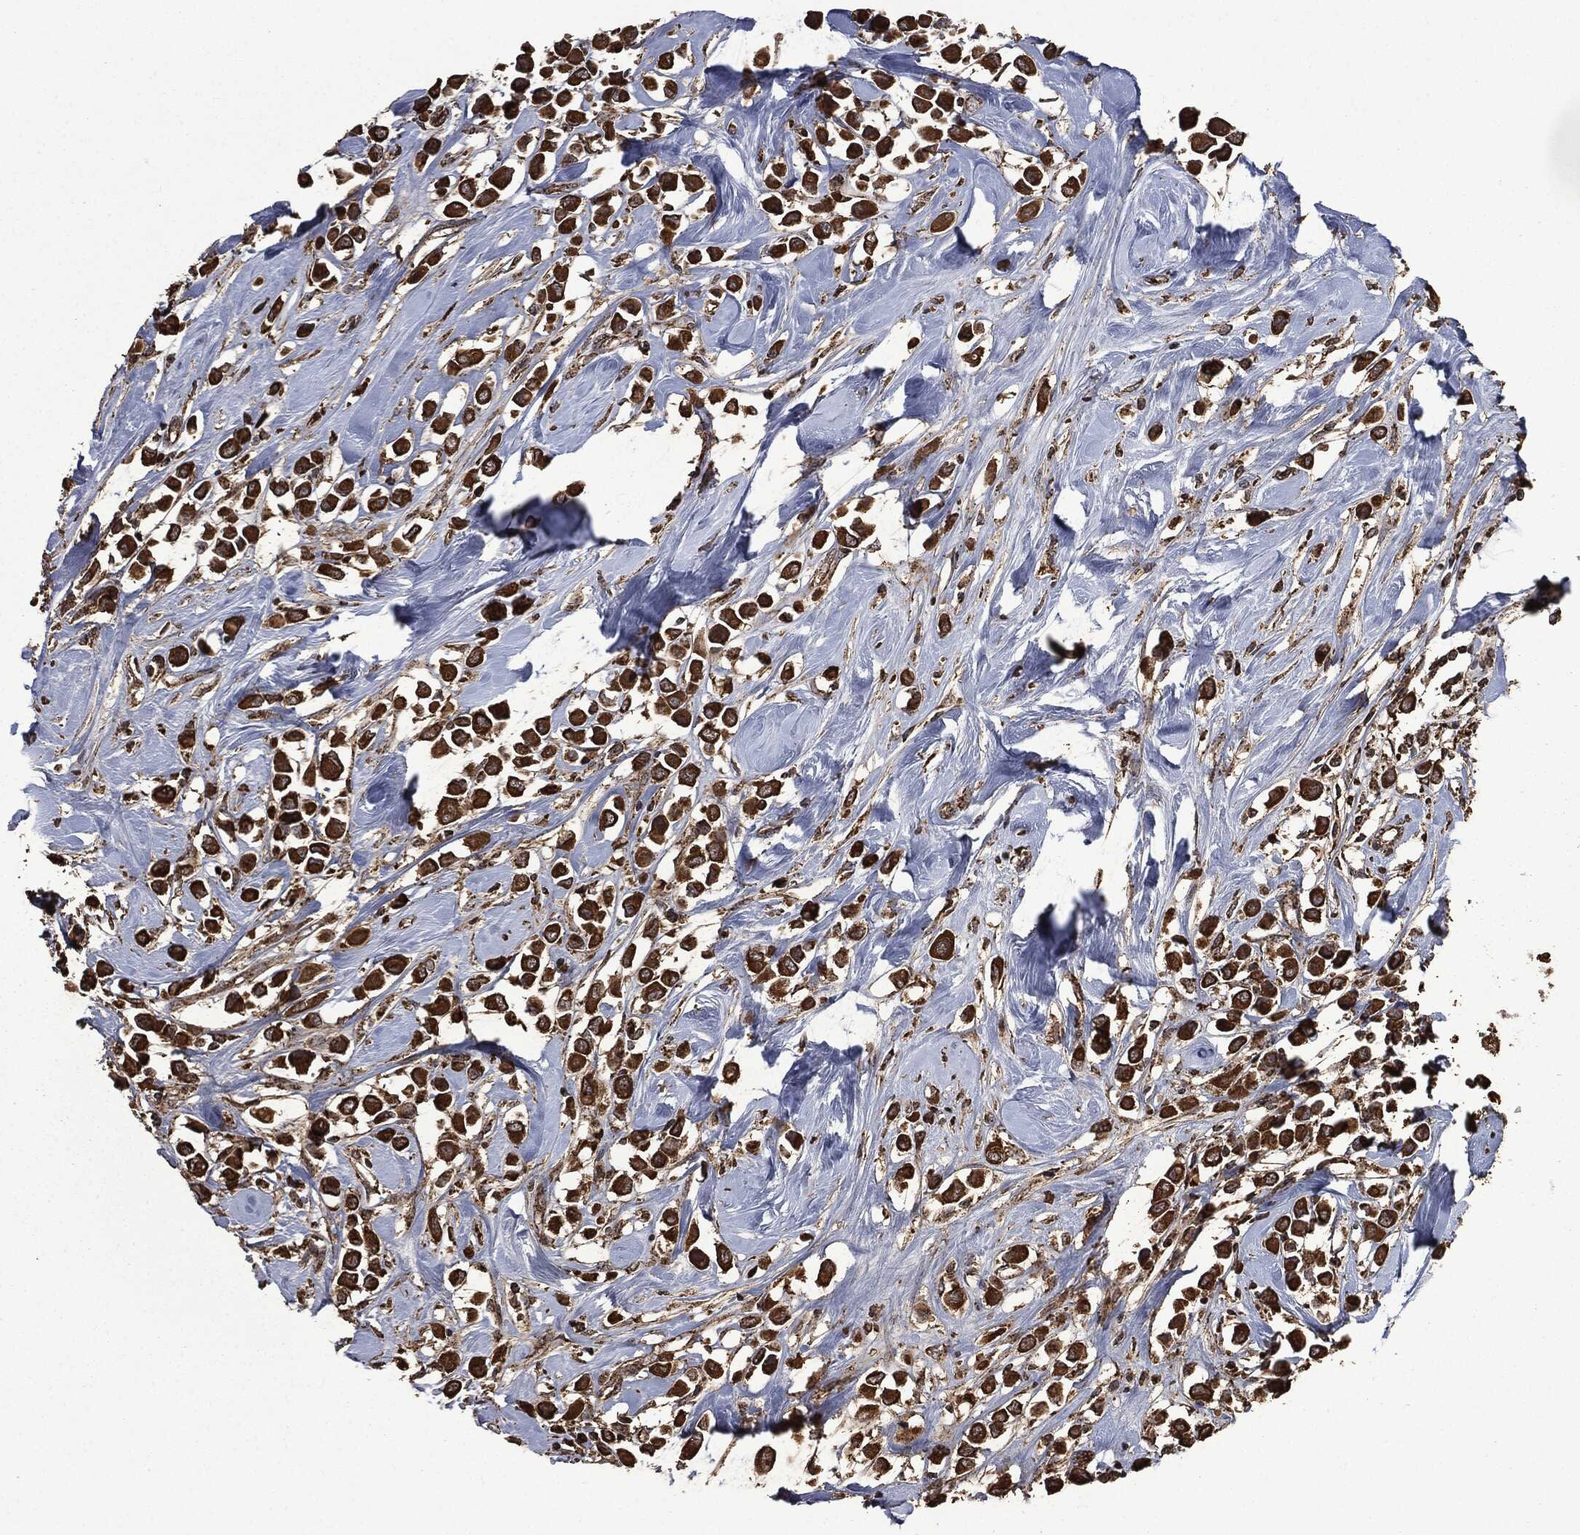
{"staining": {"intensity": "strong", "quantity": ">75%", "location": "cytoplasmic/membranous"}, "tissue": "breast cancer", "cell_type": "Tumor cells", "image_type": "cancer", "snomed": [{"axis": "morphology", "description": "Duct carcinoma"}, {"axis": "topography", "description": "Breast"}], "caption": "This is an image of IHC staining of breast intraductal carcinoma, which shows strong expression in the cytoplasmic/membranous of tumor cells.", "gene": "LIG3", "patient": {"sex": "female", "age": 61}}